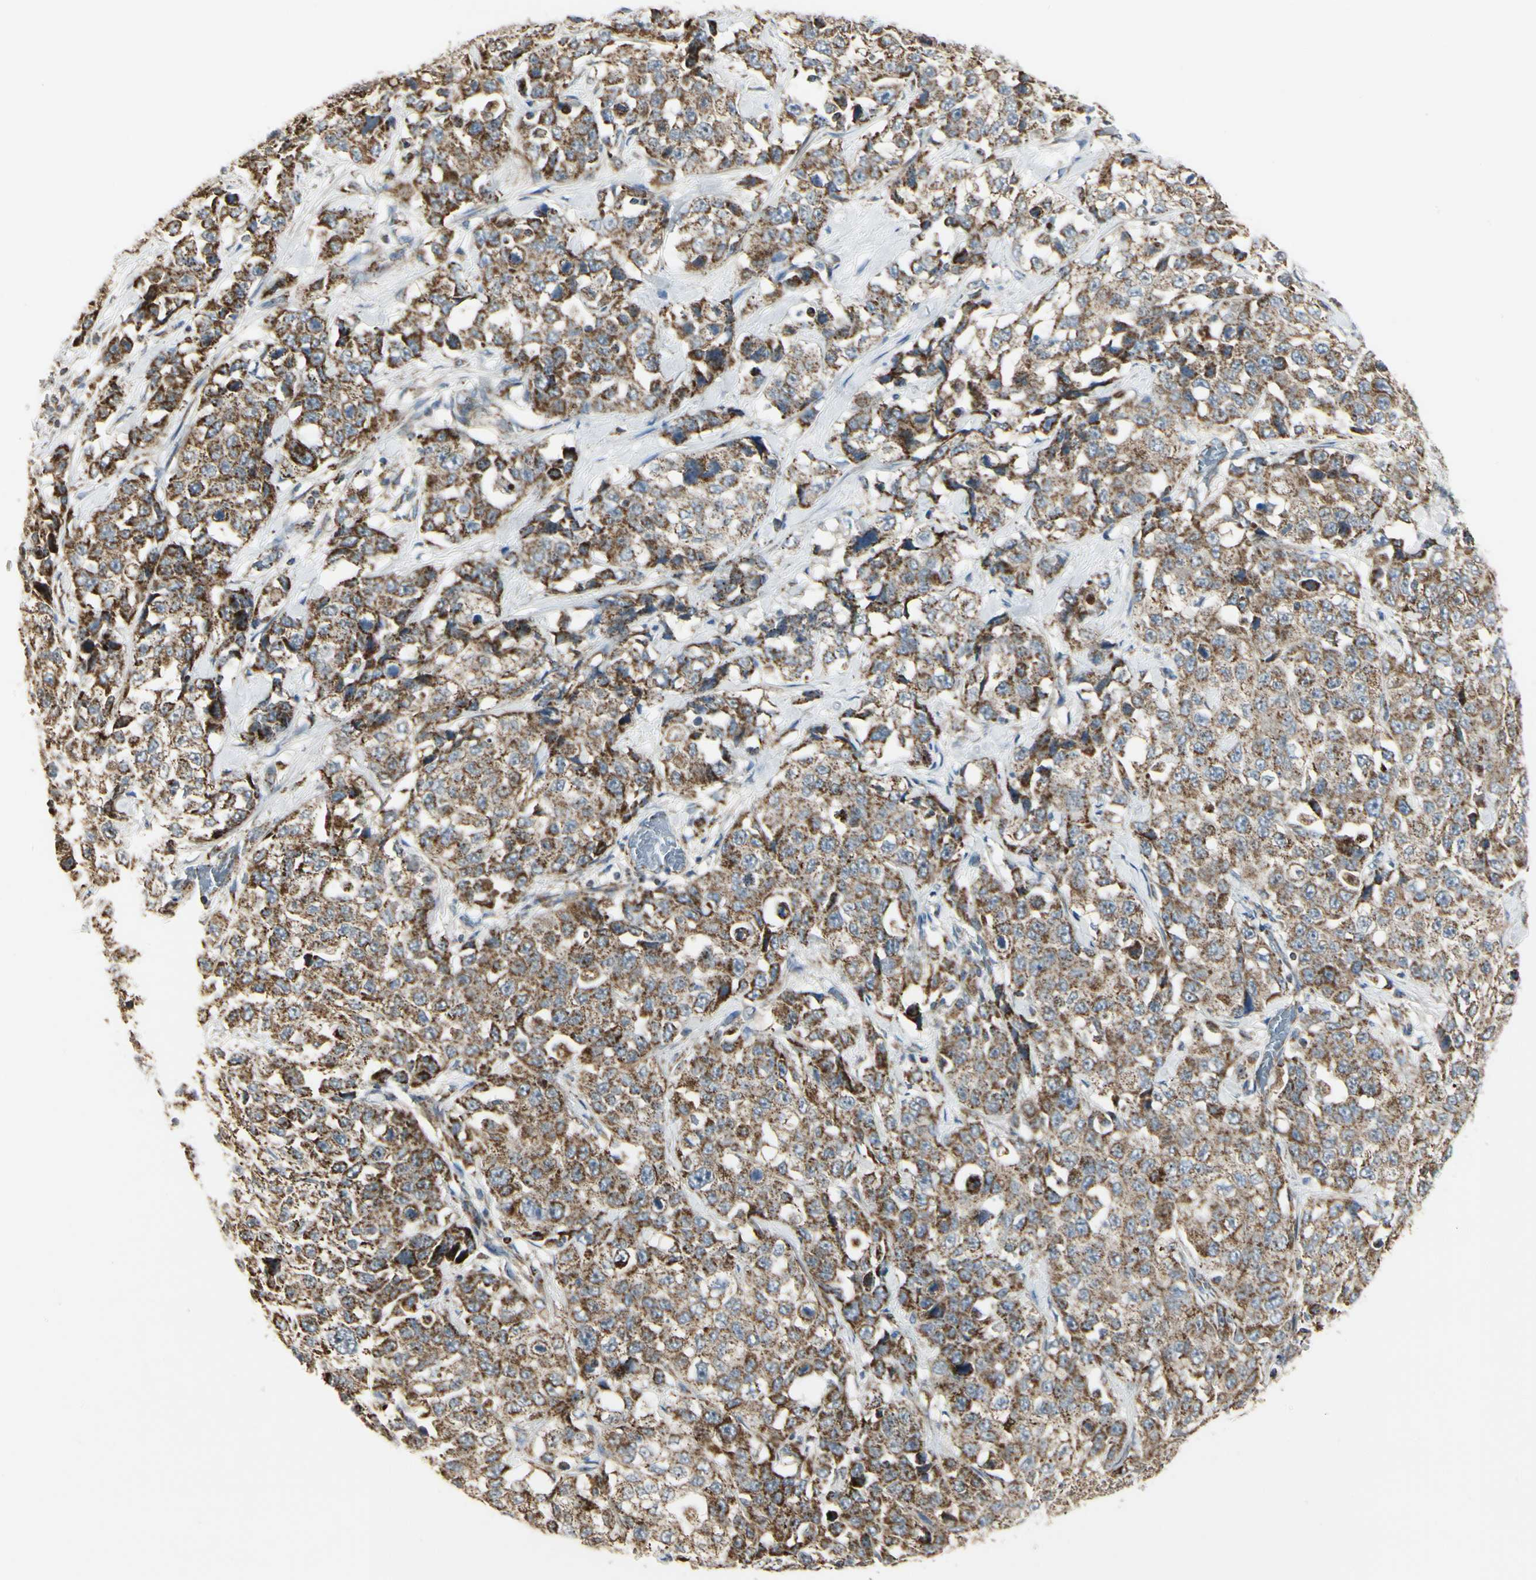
{"staining": {"intensity": "strong", "quantity": ">75%", "location": "cytoplasmic/membranous"}, "tissue": "stomach cancer", "cell_type": "Tumor cells", "image_type": "cancer", "snomed": [{"axis": "morphology", "description": "Normal tissue, NOS"}, {"axis": "morphology", "description": "Adenocarcinoma, NOS"}, {"axis": "topography", "description": "Stomach"}], "caption": "This photomicrograph reveals immunohistochemistry (IHC) staining of human stomach cancer (adenocarcinoma), with high strong cytoplasmic/membranous staining in approximately >75% of tumor cells.", "gene": "ANKS6", "patient": {"sex": "male", "age": 48}}